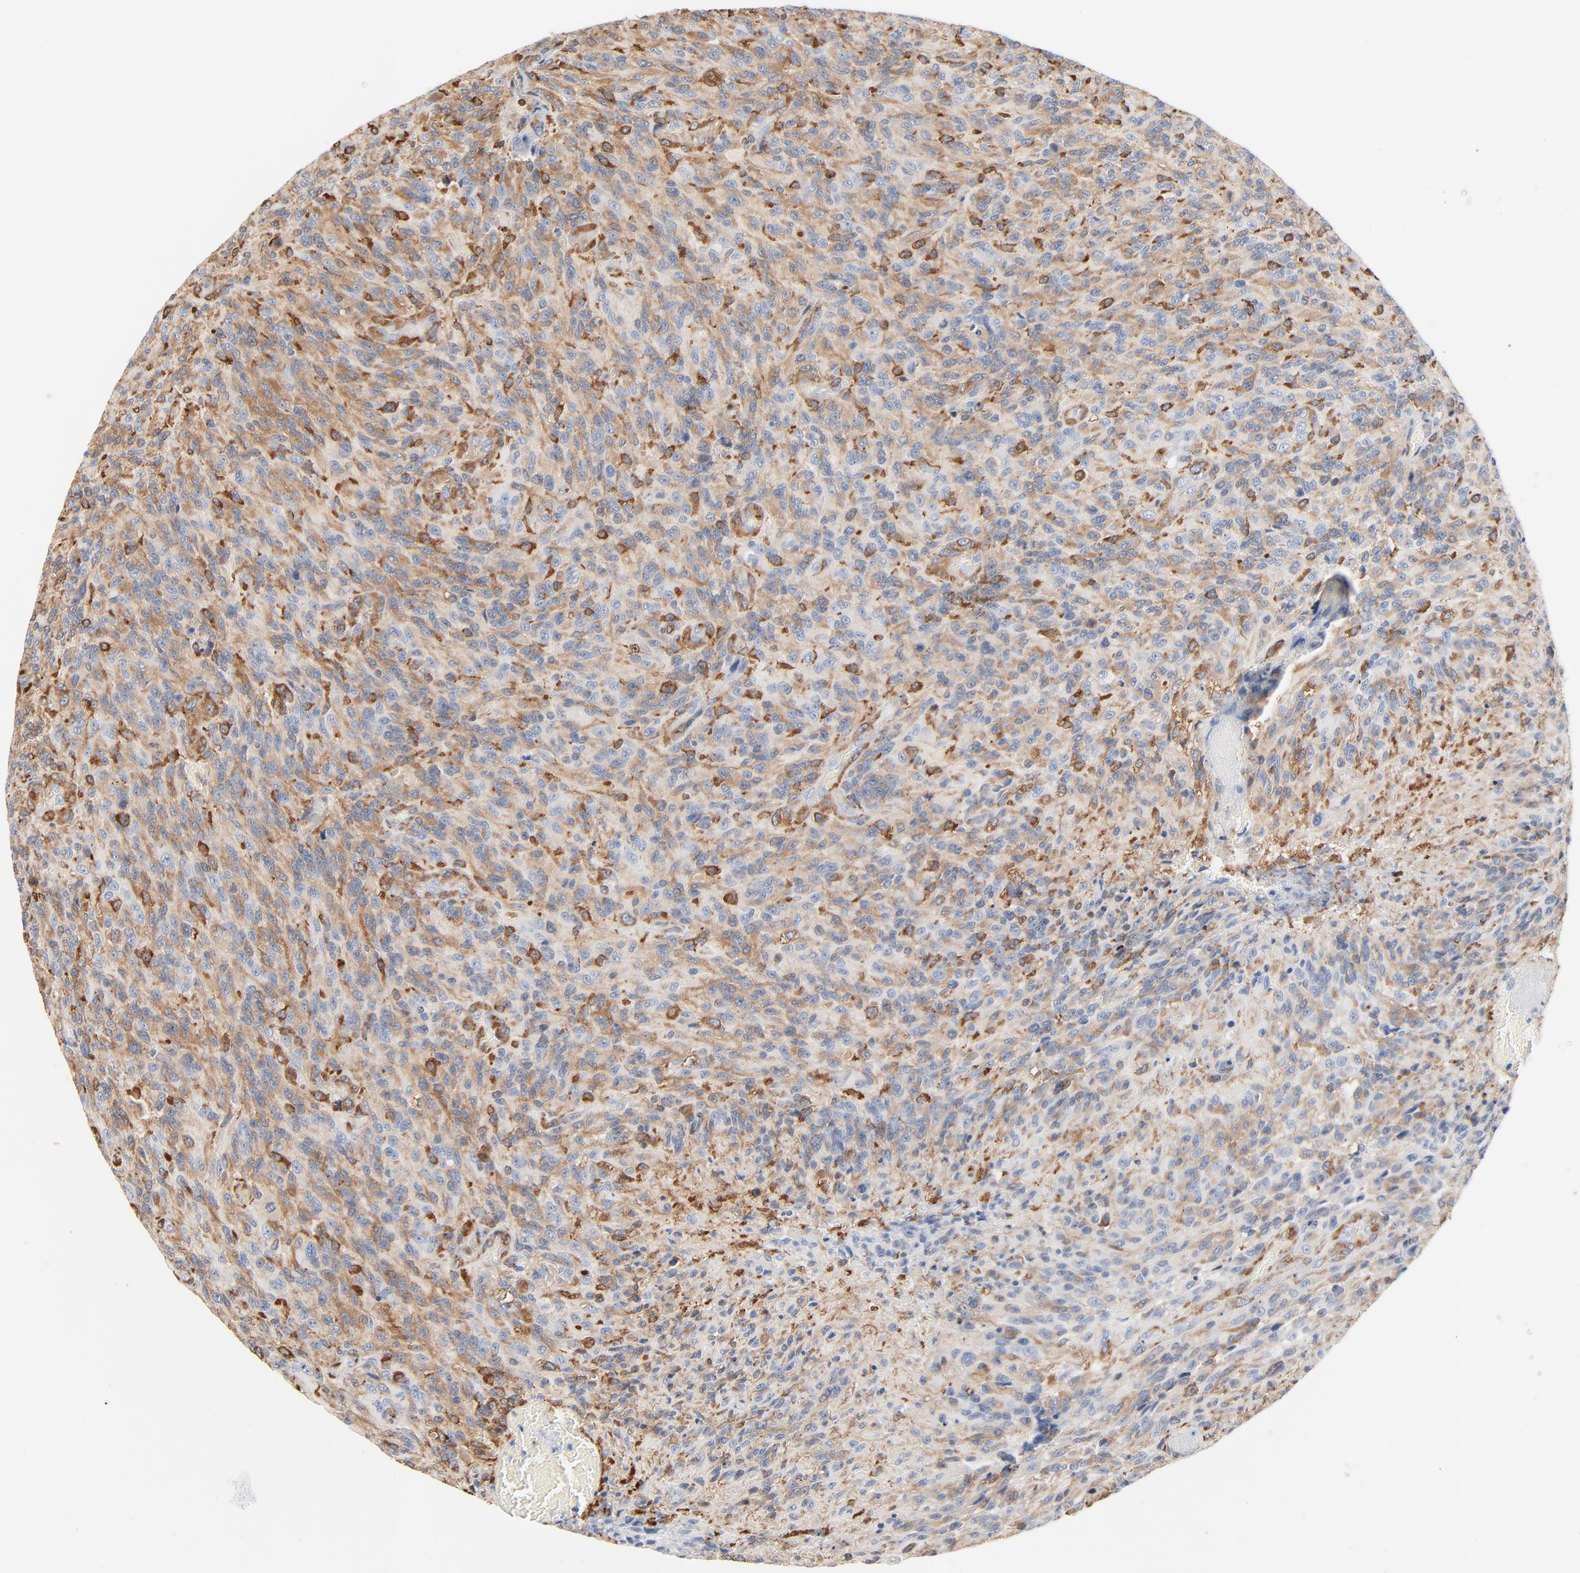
{"staining": {"intensity": "moderate", "quantity": "<25%", "location": "cytoplasmic/membranous"}, "tissue": "glioma", "cell_type": "Tumor cells", "image_type": "cancer", "snomed": [{"axis": "morphology", "description": "Normal tissue, NOS"}, {"axis": "morphology", "description": "Glioma, malignant, High grade"}, {"axis": "topography", "description": "Cerebral cortex"}], "caption": "Glioma stained with a protein marker reveals moderate staining in tumor cells.", "gene": "SH3KBP1", "patient": {"sex": "male", "age": 56}}